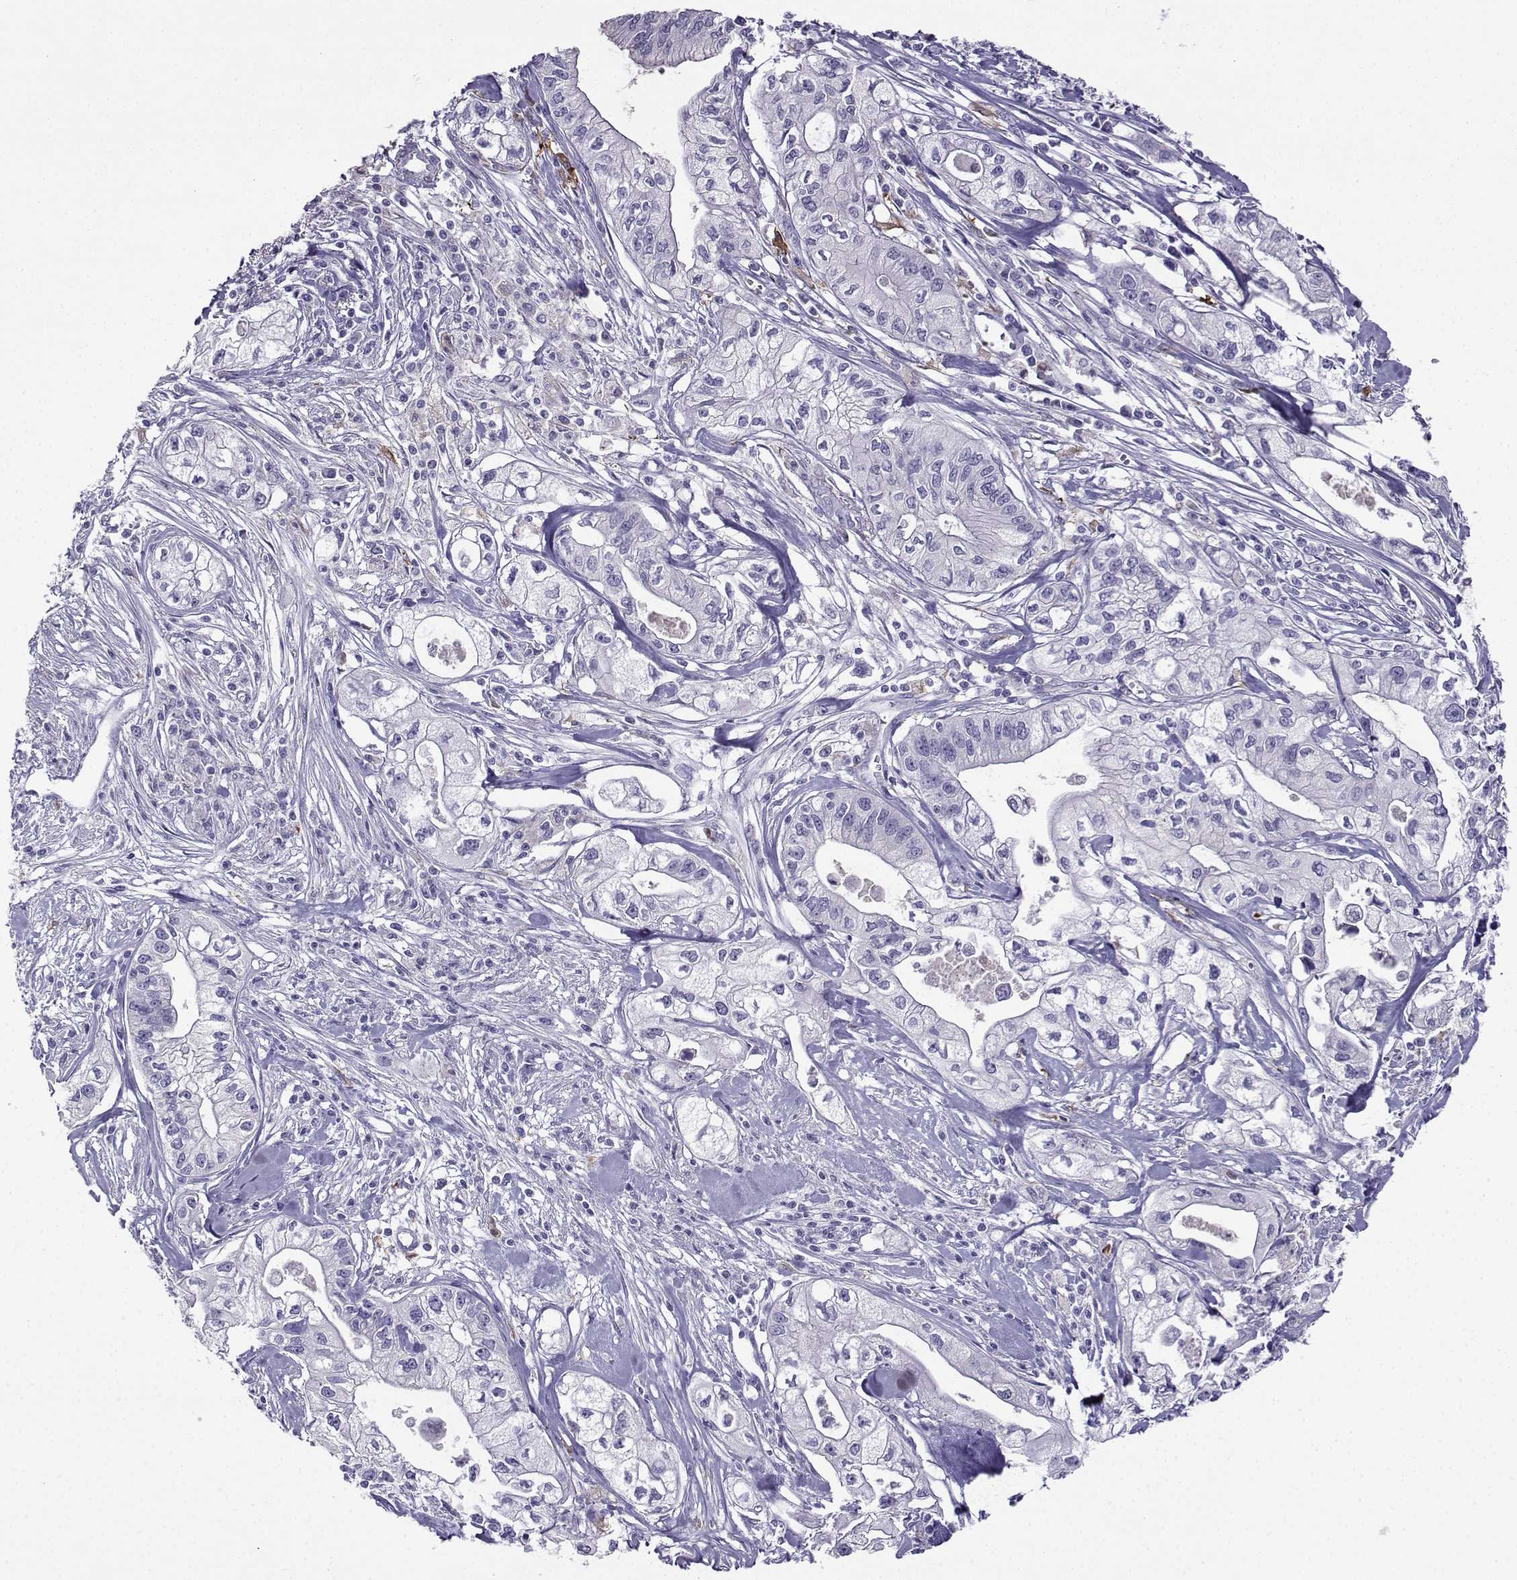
{"staining": {"intensity": "negative", "quantity": "none", "location": "none"}, "tissue": "pancreatic cancer", "cell_type": "Tumor cells", "image_type": "cancer", "snomed": [{"axis": "morphology", "description": "Adenocarcinoma, NOS"}, {"axis": "topography", "description": "Pancreas"}], "caption": "High magnification brightfield microscopy of pancreatic cancer stained with DAB (3,3'-diaminobenzidine) (brown) and counterstained with hematoxylin (blue): tumor cells show no significant positivity. (Immunohistochemistry, brightfield microscopy, high magnification).", "gene": "LINGO1", "patient": {"sex": "male", "age": 70}}